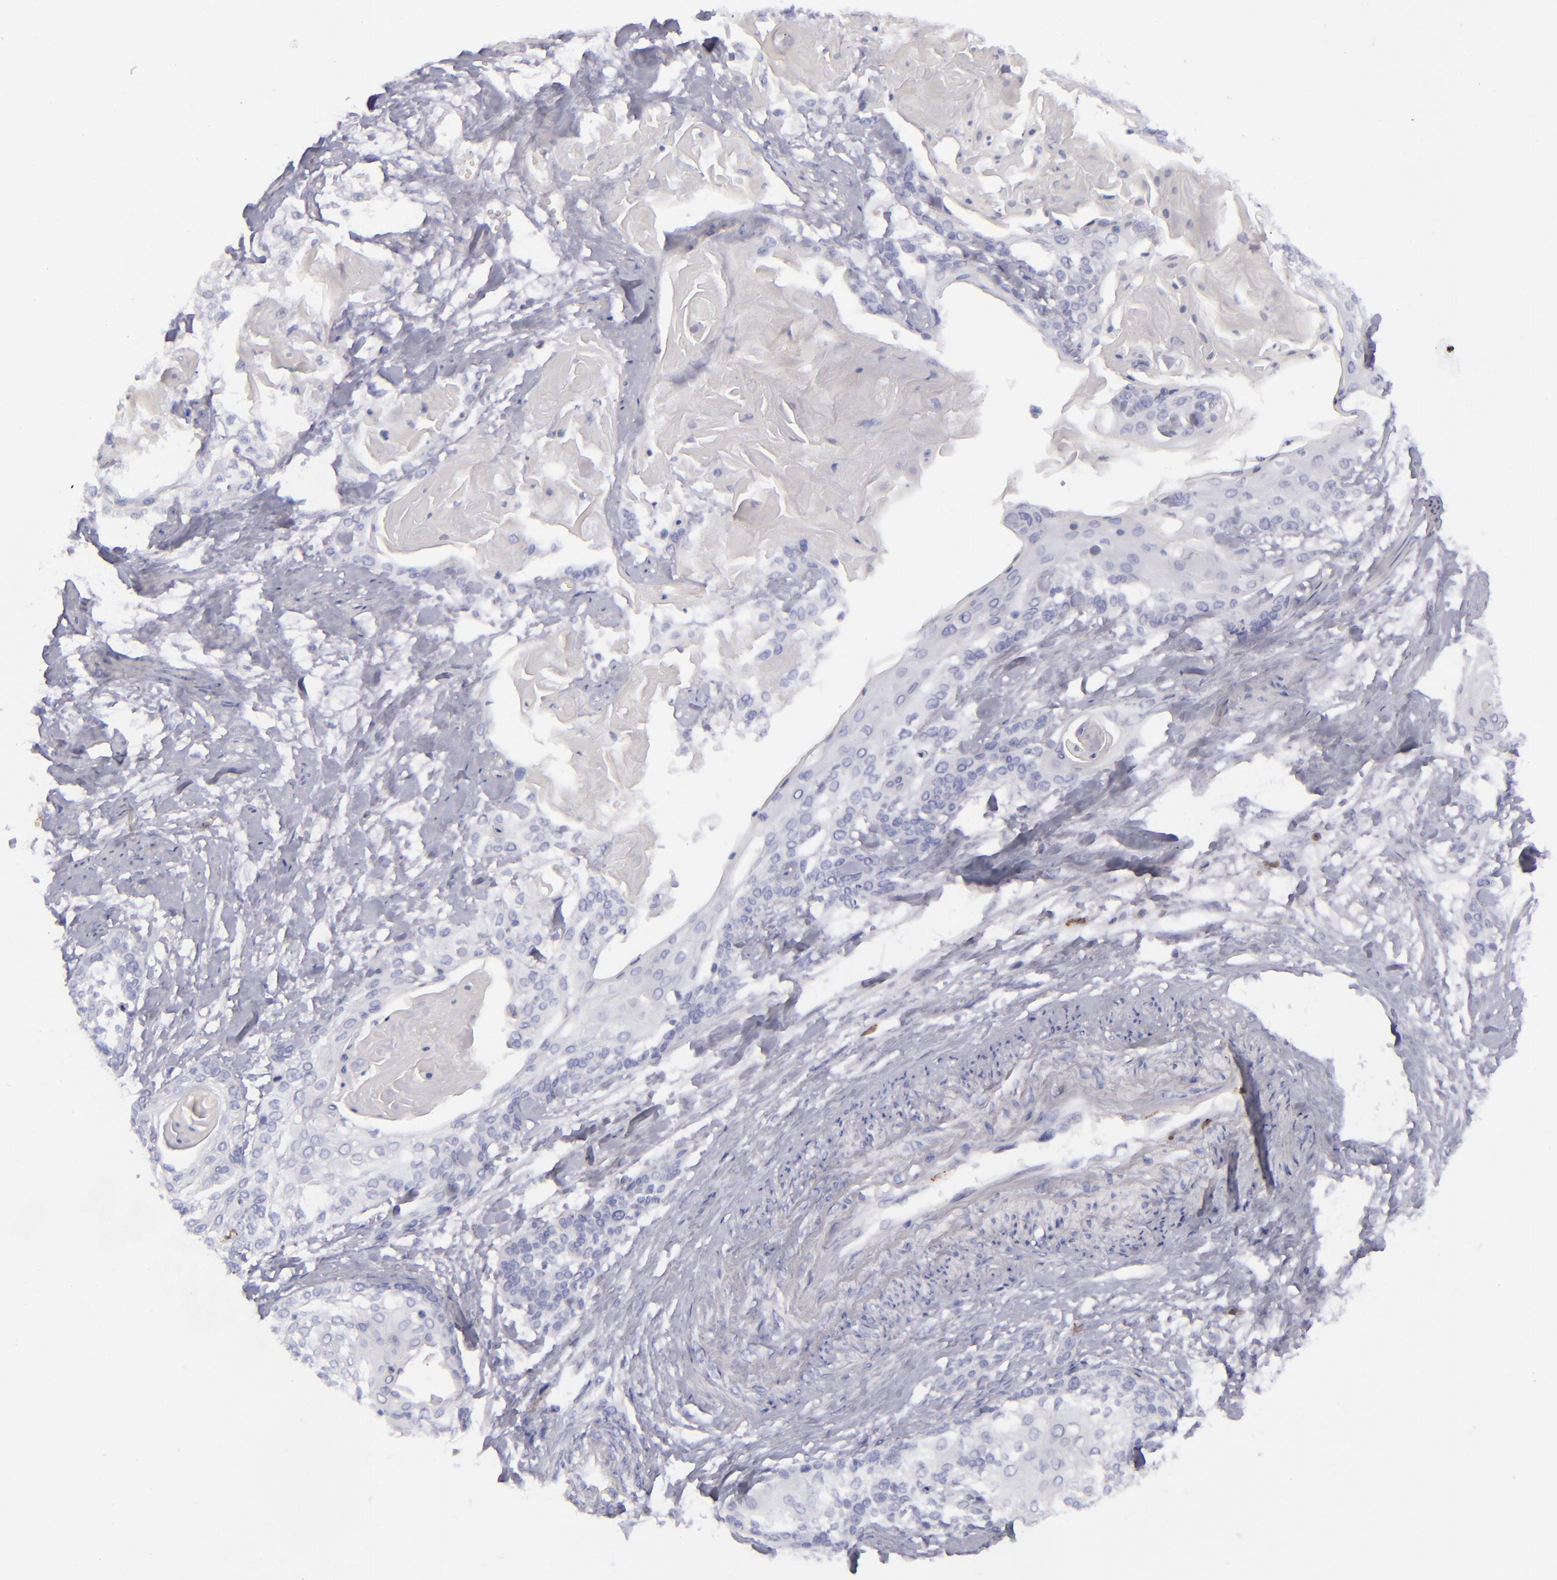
{"staining": {"intensity": "negative", "quantity": "none", "location": "none"}, "tissue": "cervical cancer", "cell_type": "Tumor cells", "image_type": "cancer", "snomed": [{"axis": "morphology", "description": "Squamous cell carcinoma, NOS"}, {"axis": "topography", "description": "Cervix"}], "caption": "Immunohistochemical staining of human cervical squamous cell carcinoma shows no significant expression in tumor cells.", "gene": "CD27", "patient": {"sex": "female", "age": 57}}